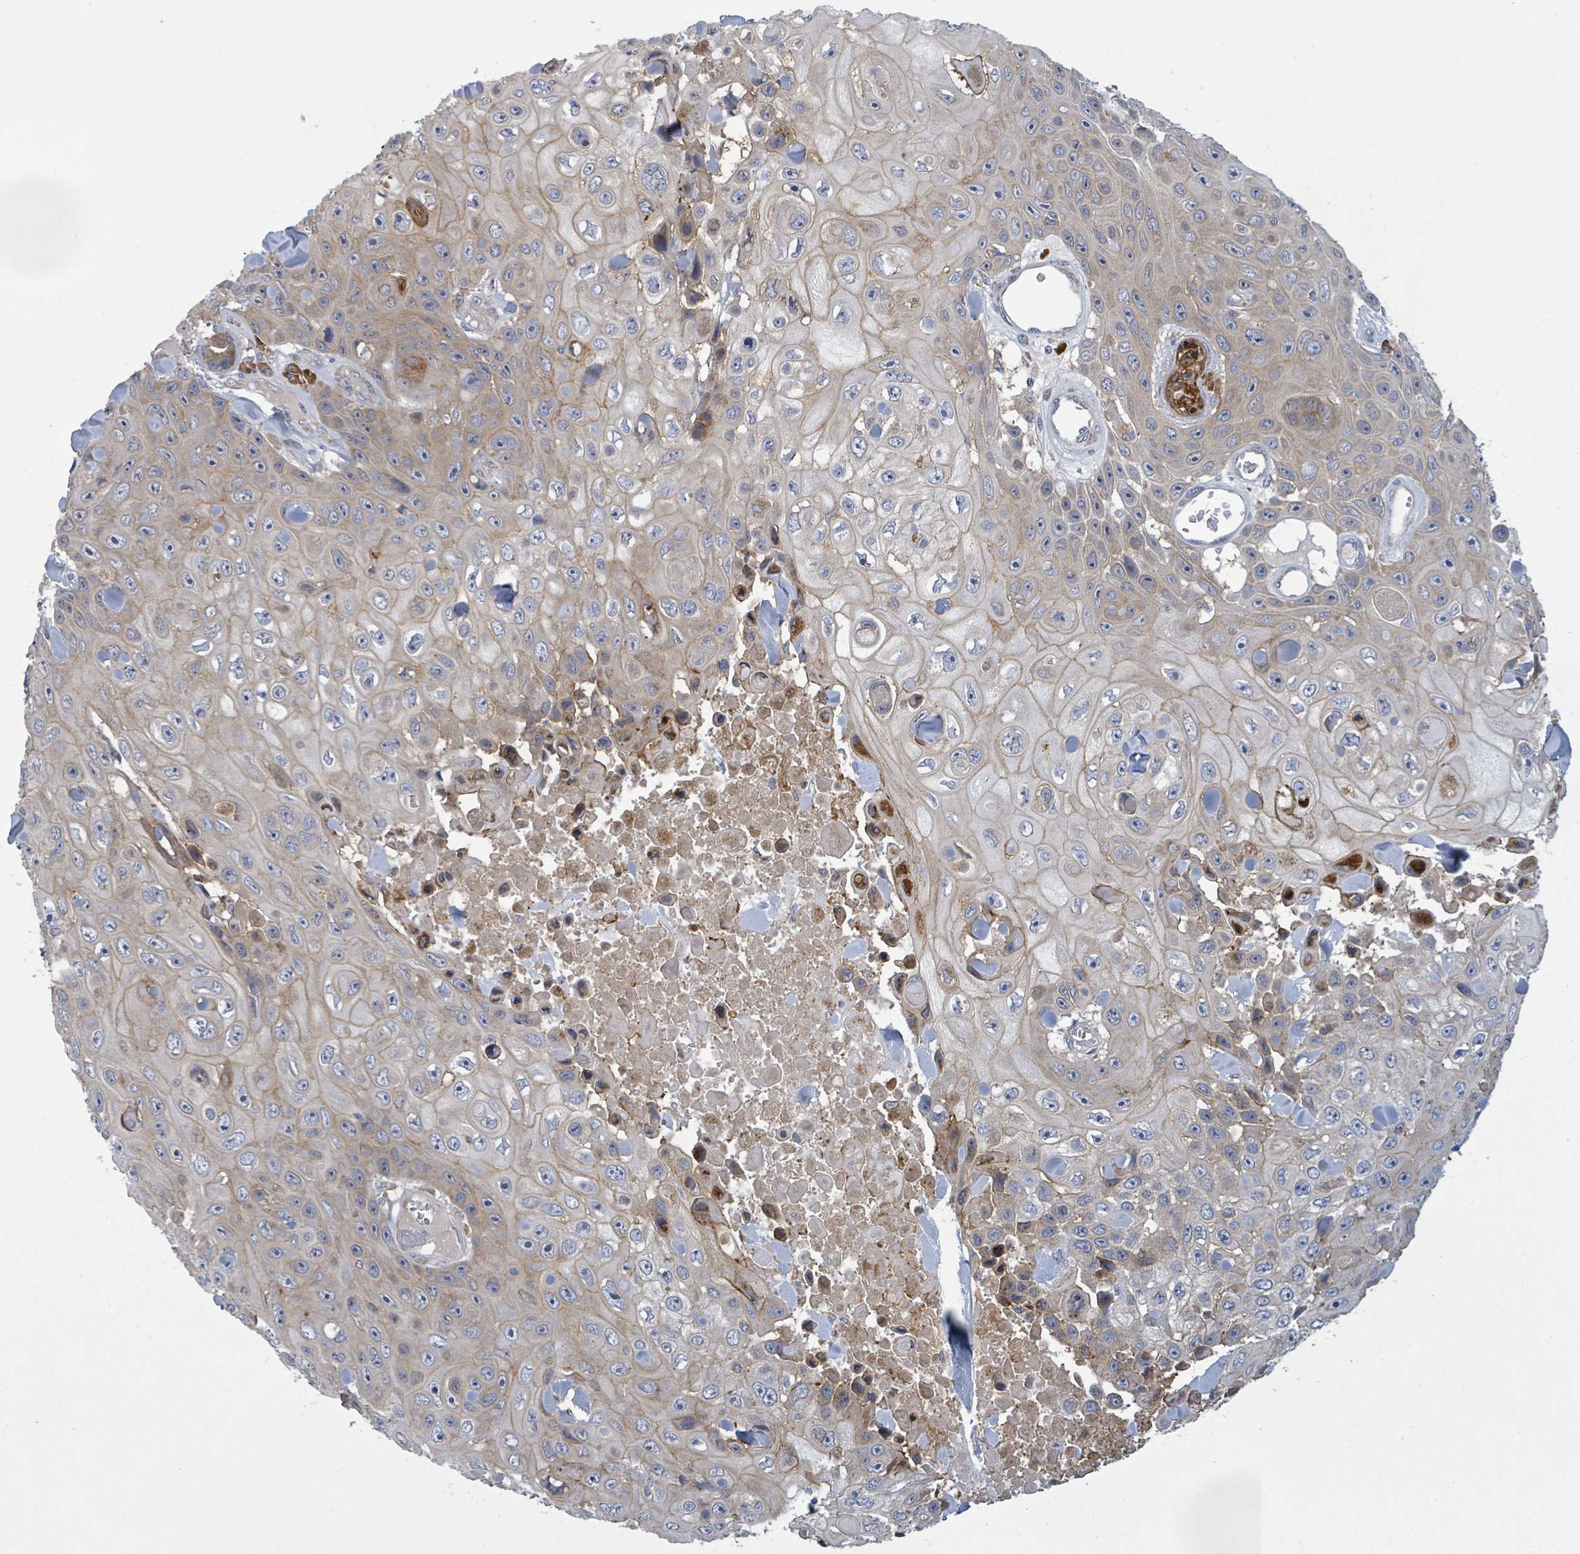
{"staining": {"intensity": "weak", "quantity": ">75%", "location": "cytoplasmic/membranous"}, "tissue": "skin cancer", "cell_type": "Tumor cells", "image_type": "cancer", "snomed": [{"axis": "morphology", "description": "Squamous cell carcinoma, NOS"}, {"axis": "topography", "description": "Skin"}], "caption": "Weak cytoplasmic/membranous staining for a protein is appreciated in approximately >75% of tumor cells of skin squamous cell carcinoma using immunohistochemistry.", "gene": "ATP13A1", "patient": {"sex": "male", "age": 82}}